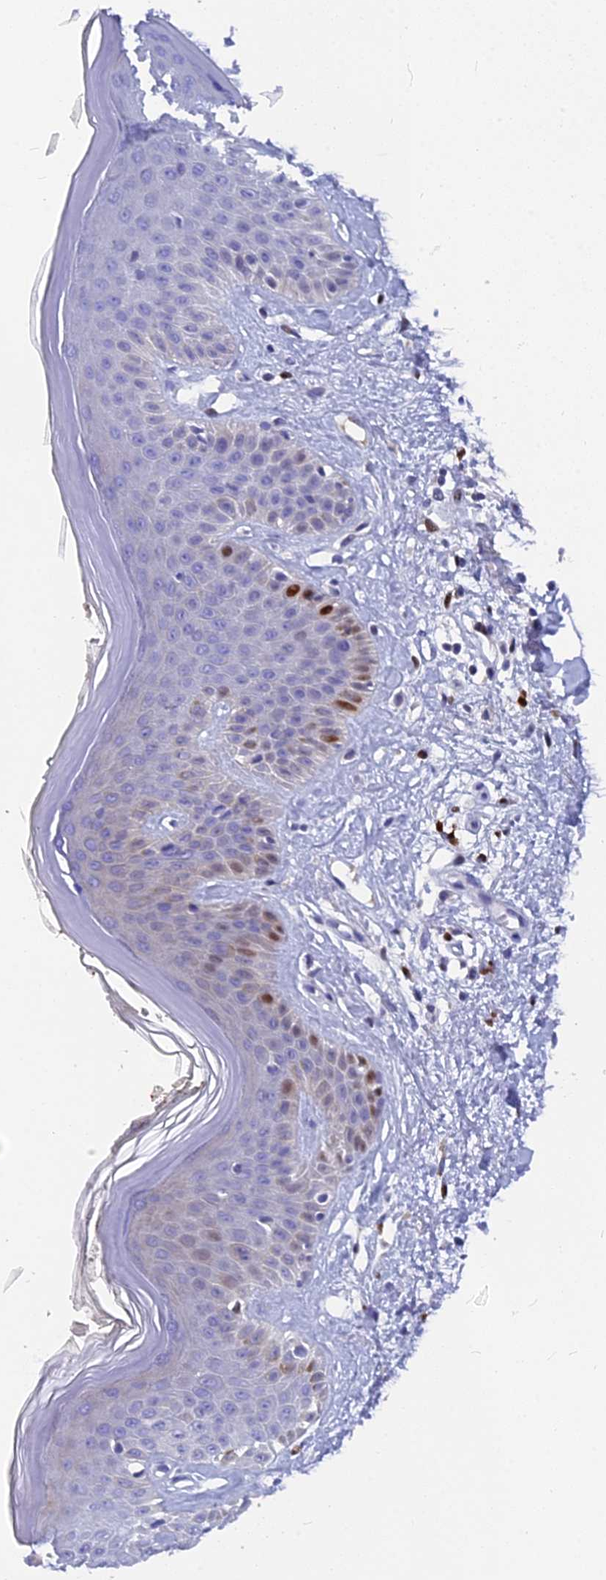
{"staining": {"intensity": "negative", "quantity": "none", "location": "none"}, "tissue": "skin", "cell_type": "Fibroblasts", "image_type": "normal", "snomed": [{"axis": "morphology", "description": "Normal tissue, NOS"}, {"axis": "topography", "description": "Skin"}], "caption": "Human skin stained for a protein using immunohistochemistry demonstrates no positivity in fibroblasts.", "gene": "NKPD1", "patient": {"sex": "female", "age": 64}}